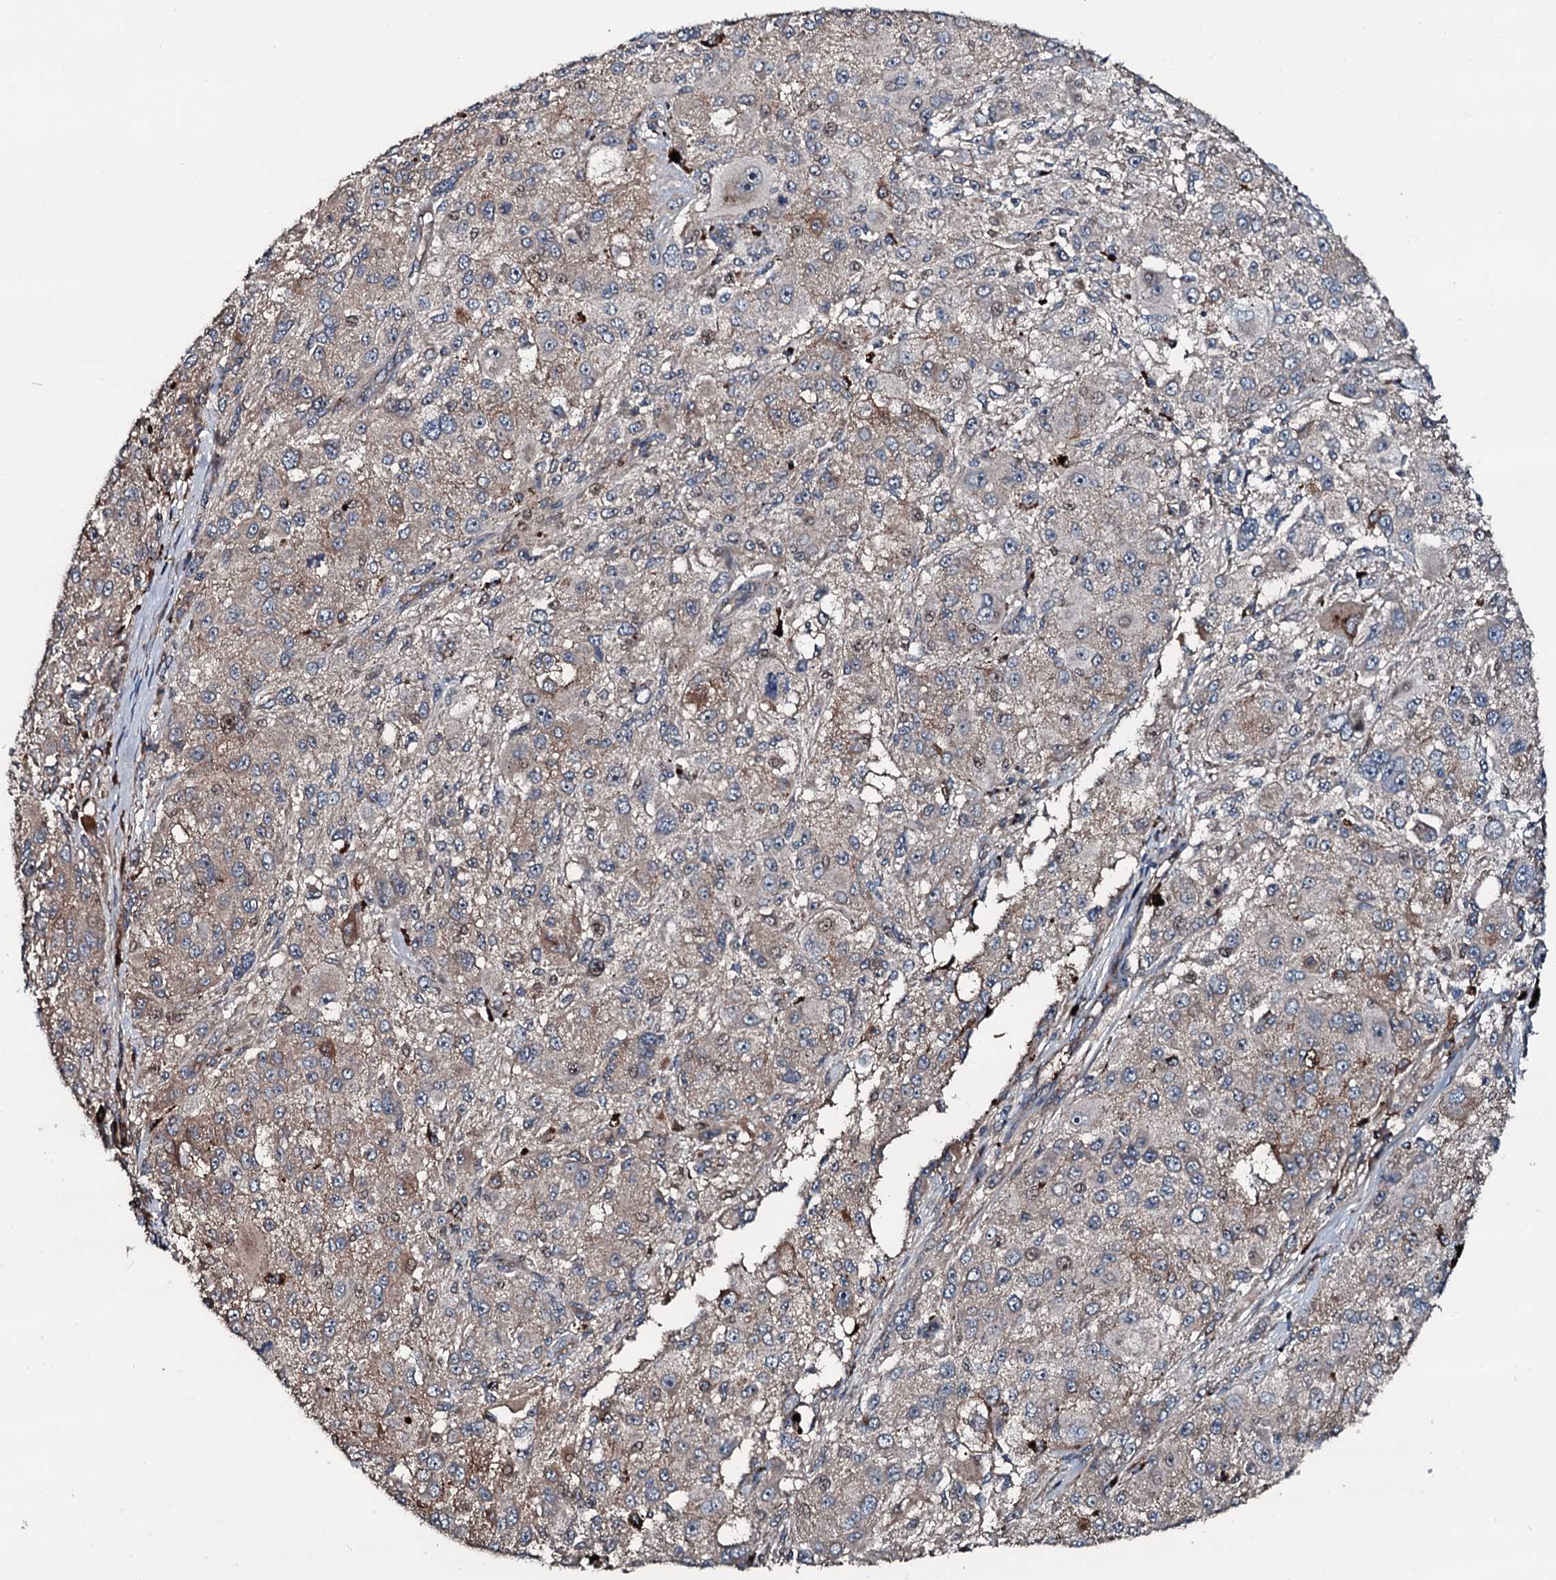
{"staining": {"intensity": "moderate", "quantity": "<25%", "location": "cytoplasmic/membranous"}, "tissue": "melanoma", "cell_type": "Tumor cells", "image_type": "cancer", "snomed": [{"axis": "morphology", "description": "Necrosis, NOS"}, {"axis": "morphology", "description": "Malignant melanoma, NOS"}, {"axis": "topography", "description": "Skin"}], "caption": "Malignant melanoma was stained to show a protein in brown. There is low levels of moderate cytoplasmic/membranous expression in approximately <25% of tumor cells.", "gene": "AARS1", "patient": {"sex": "female", "age": 87}}